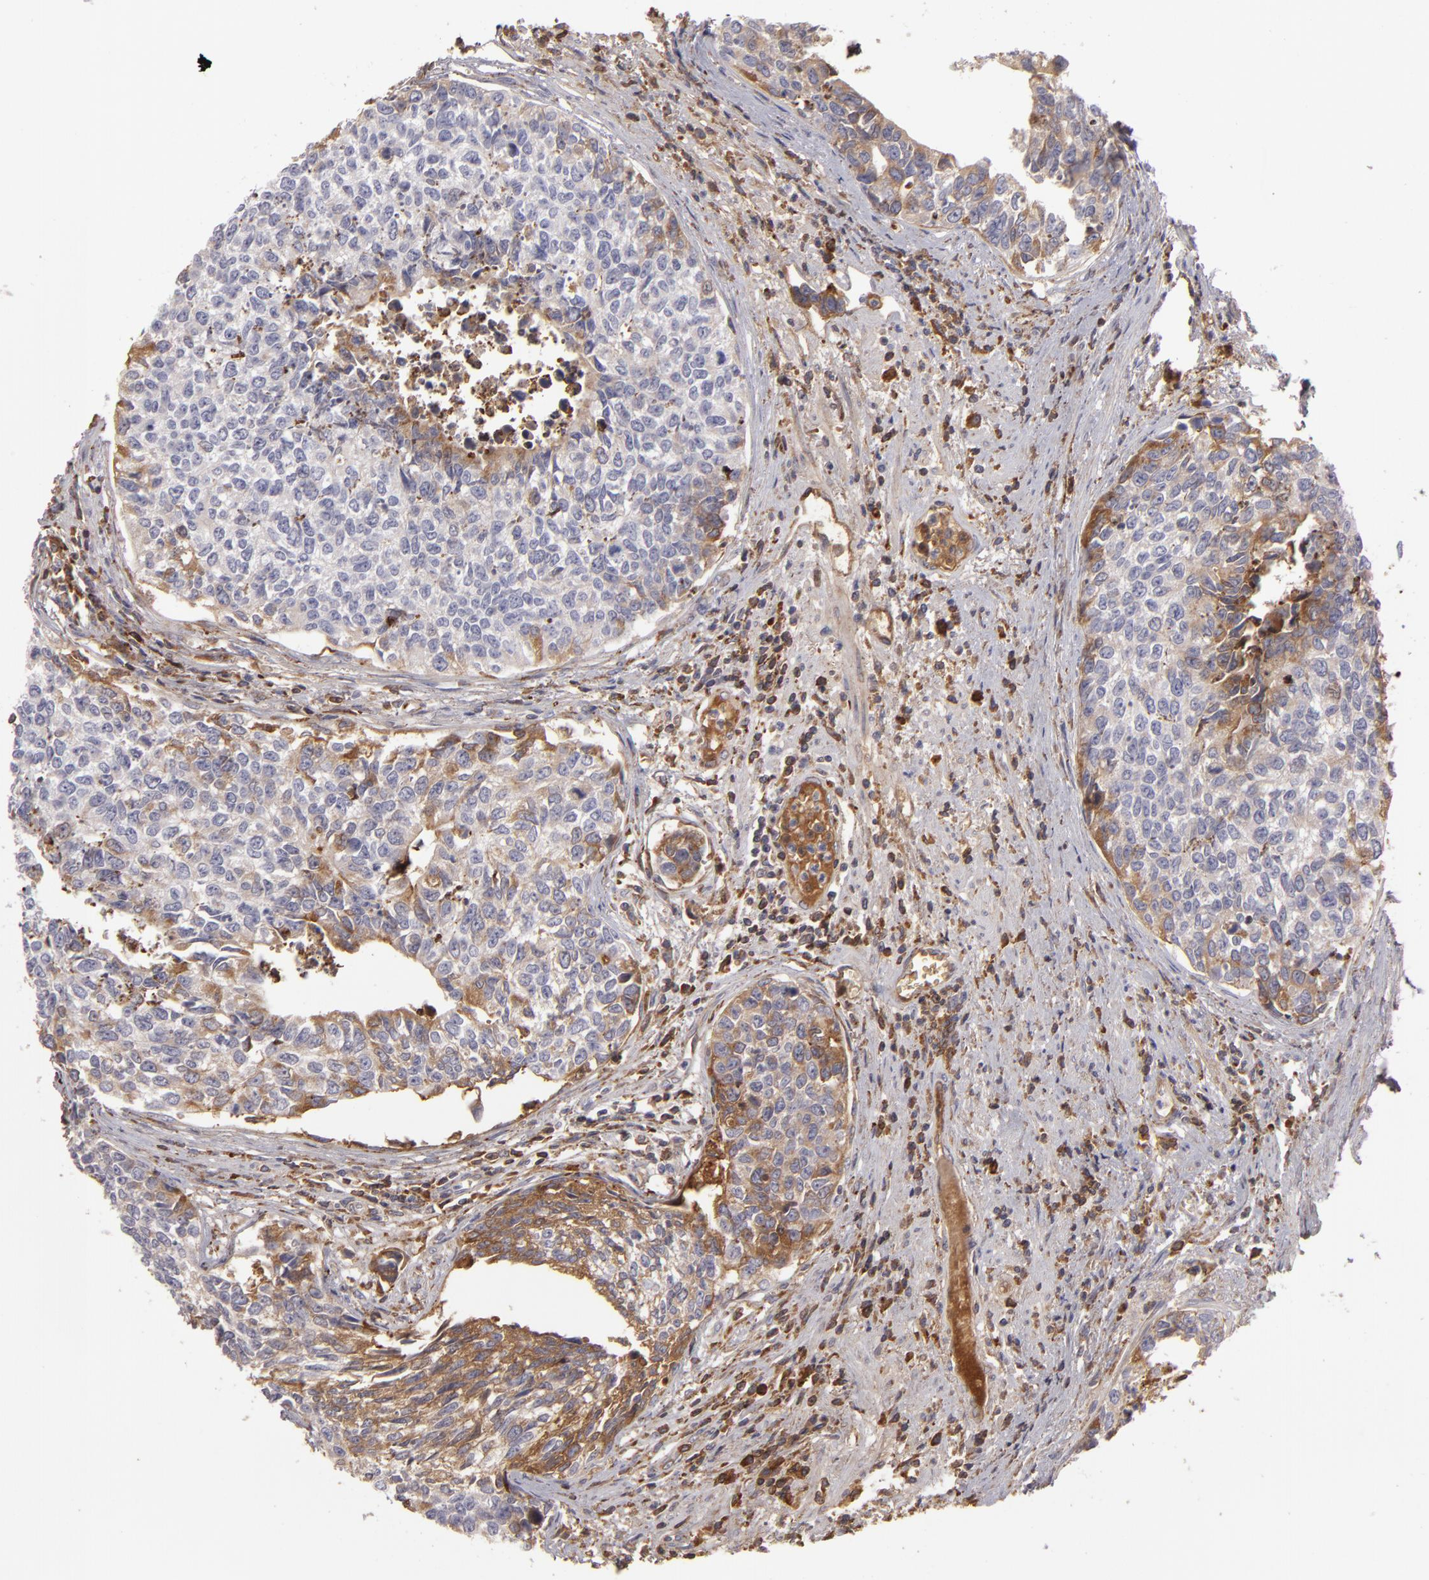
{"staining": {"intensity": "strong", "quantity": ">75%", "location": "cytoplasmic/membranous"}, "tissue": "urothelial cancer", "cell_type": "Tumor cells", "image_type": "cancer", "snomed": [{"axis": "morphology", "description": "Urothelial carcinoma, High grade"}, {"axis": "topography", "description": "Urinary bladder"}], "caption": "Urothelial cancer stained for a protein displays strong cytoplasmic/membranous positivity in tumor cells.", "gene": "CFB", "patient": {"sex": "male", "age": 81}}